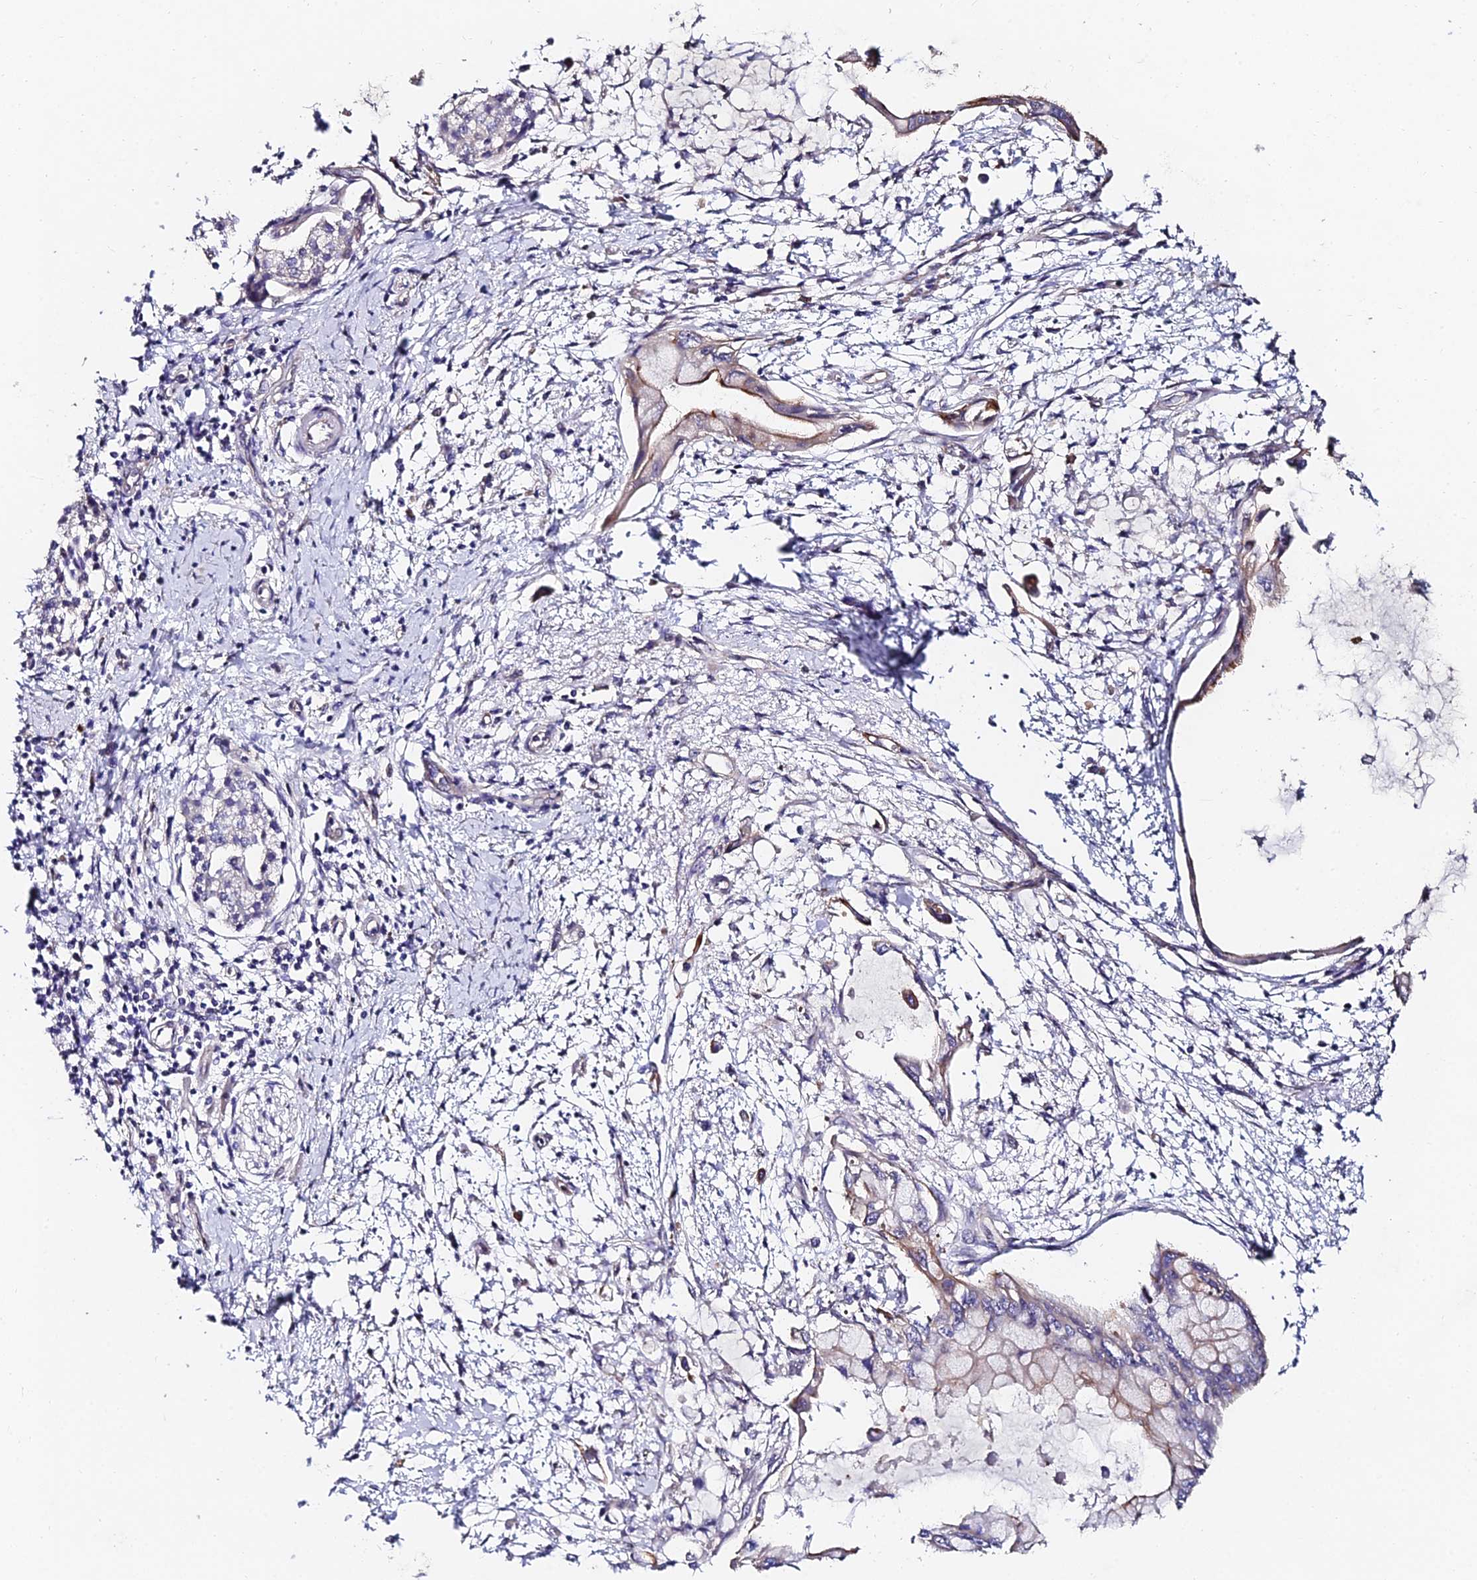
{"staining": {"intensity": "weak", "quantity": "<25%", "location": "cytoplasmic/membranous"}, "tissue": "pancreatic cancer", "cell_type": "Tumor cells", "image_type": "cancer", "snomed": [{"axis": "morphology", "description": "Adenocarcinoma, NOS"}, {"axis": "topography", "description": "Pancreas"}], "caption": "This is an IHC micrograph of pancreatic adenocarcinoma. There is no expression in tumor cells.", "gene": "TRIM24", "patient": {"sex": "male", "age": 48}}